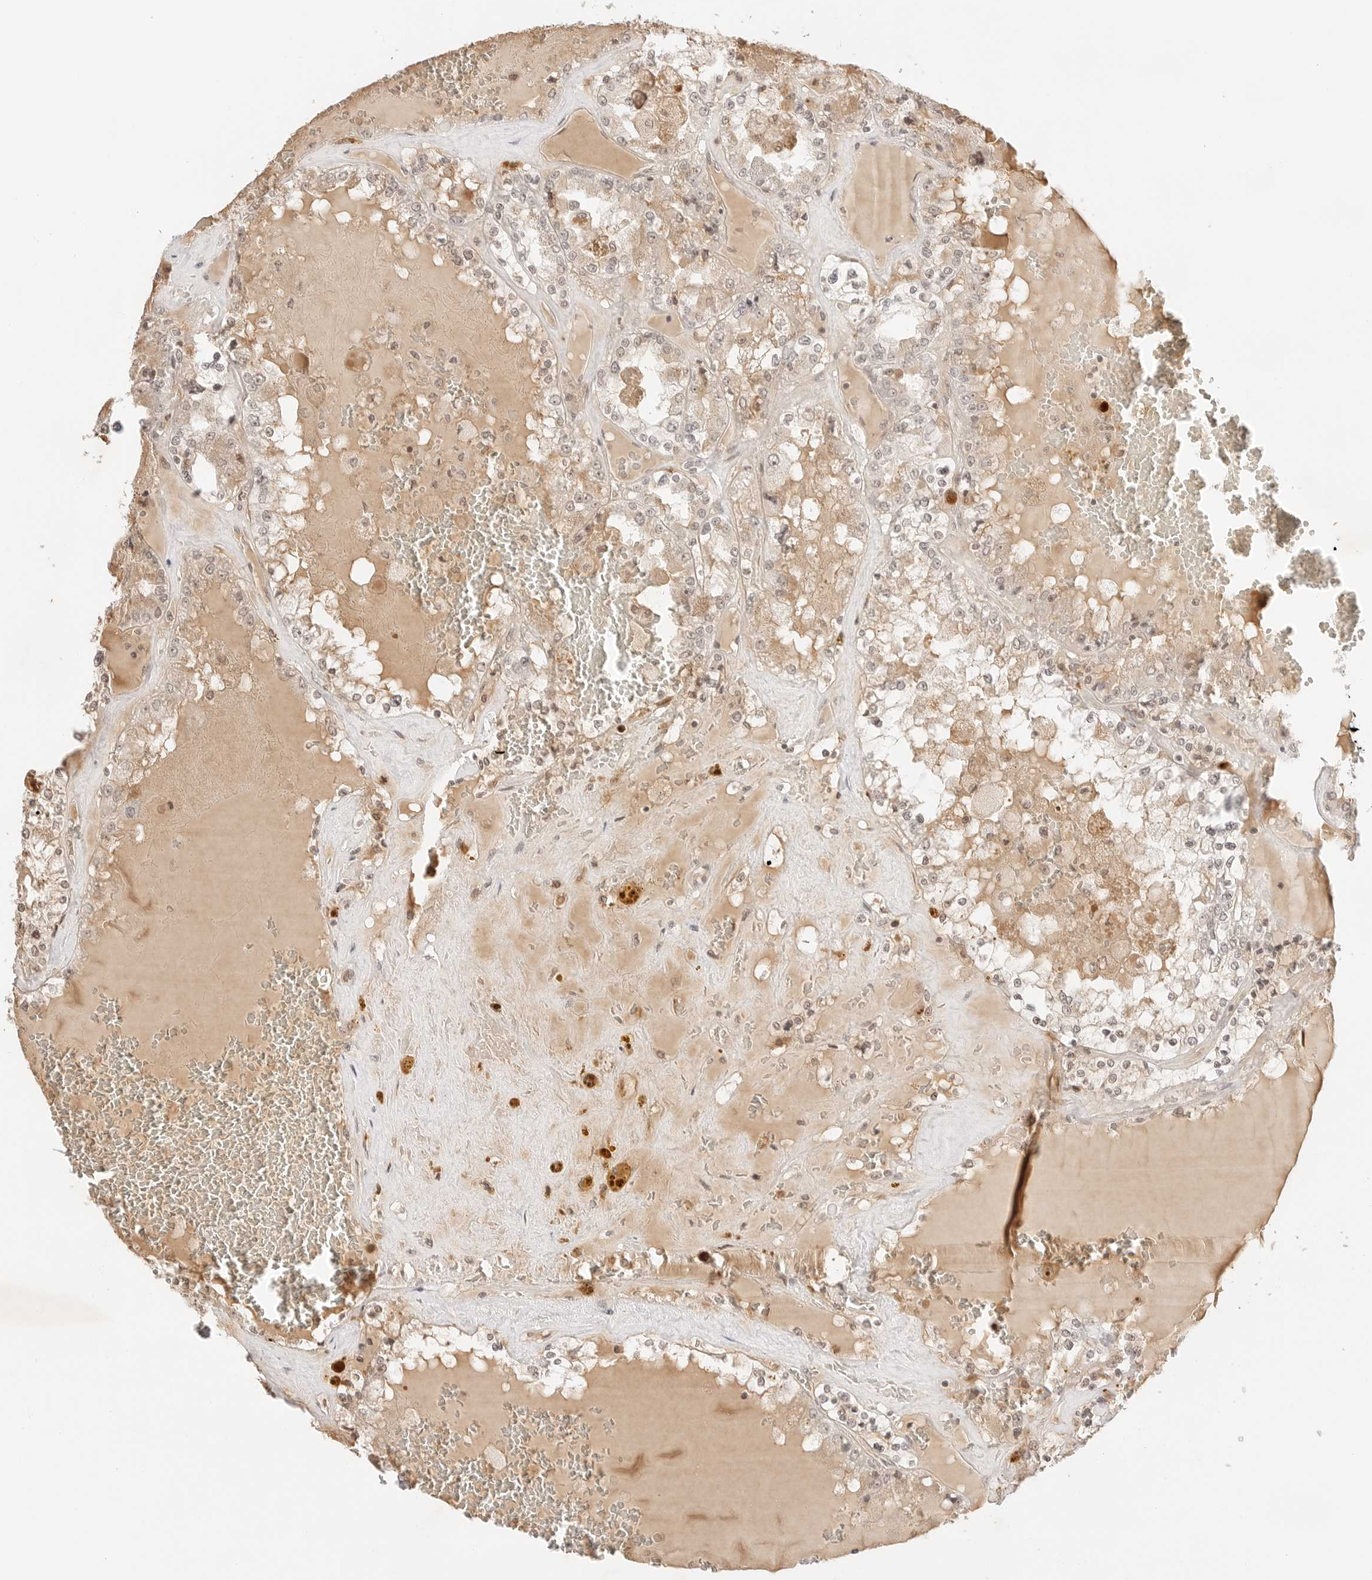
{"staining": {"intensity": "weak", "quantity": "25%-75%", "location": "cytoplasmic/membranous"}, "tissue": "renal cancer", "cell_type": "Tumor cells", "image_type": "cancer", "snomed": [{"axis": "morphology", "description": "Adenocarcinoma, NOS"}, {"axis": "topography", "description": "Kidney"}], "caption": "The photomicrograph demonstrates staining of adenocarcinoma (renal), revealing weak cytoplasmic/membranous protein staining (brown color) within tumor cells.", "gene": "RPS6KL1", "patient": {"sex": "female", "age": 56}}